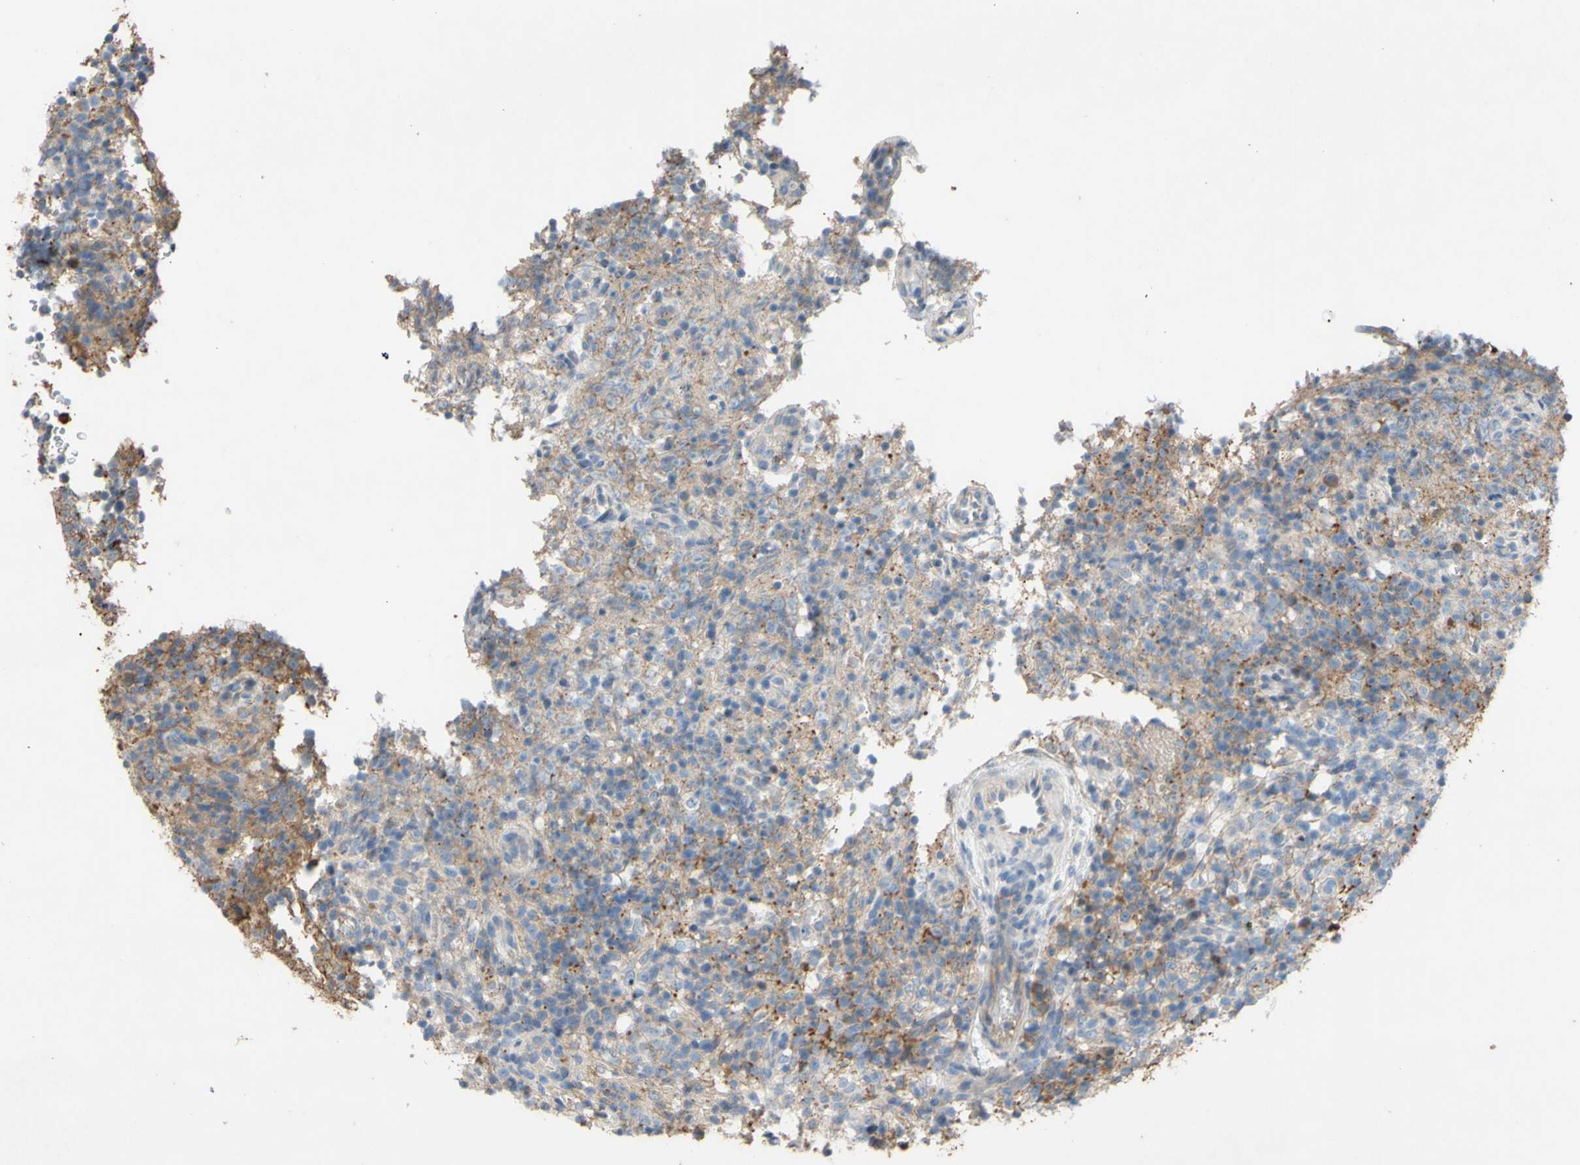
{"staining": {"intensity": "weak", "quantity": "25%-75%", "location": "cytoplasmic/membranous"}, "tissue": "lymphoma", "cell_type": "Tumor cells", "image_type": "cancer", "snomed": [{"axis": "morphology", "description": "Malignant lymphoma, non-Hodgkin's type, High grade"}, {"axis": "topography", "description": "Lymph node"}], "caption": "Human malignant lymphoma, non-Hodgkin's type (high-grade) stained with a brown dye demonstrates weak cytoplasmic/membranous positive expression in approximately 25%-75% of tumor cells.", "gene": "PTGDS", "patient": {"sex": "female", "age": 76}}